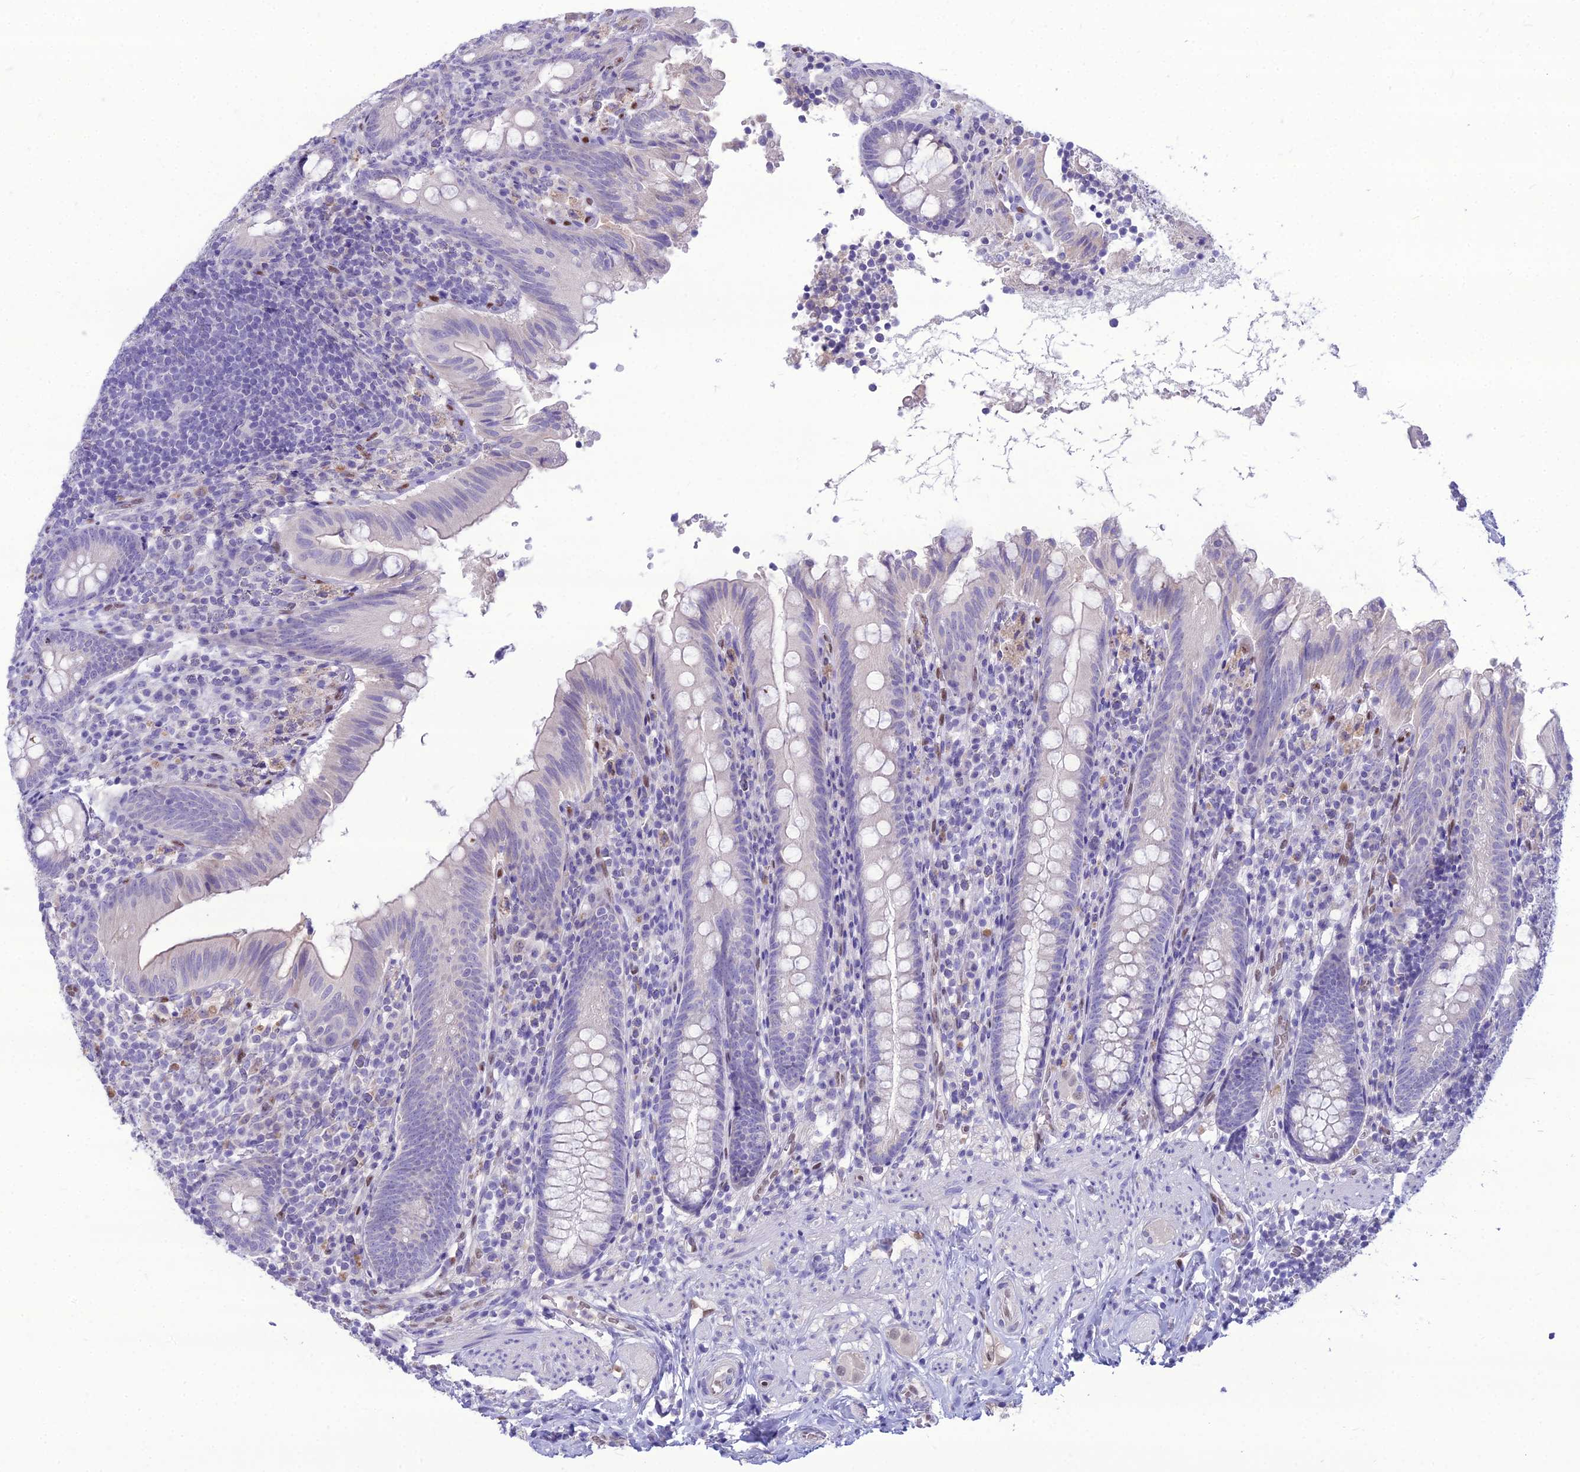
{"staining": {"intensity": "negative", "quantity": "none", "location": "none"}, "tissue": "appendix", "cell_type": "Glandular cells", "image_type": "normal", "snomed": [{"axis": "morphology", "description": "Normal tissue, NOS"}, {"axis": "topography", "description": "Appendix"}], "caption": "The histopathology image demonstrates no staining of glandular cells in normal appendix.", "gene": "NOVA2", "patient": {"sex": "male", "age": 55}}